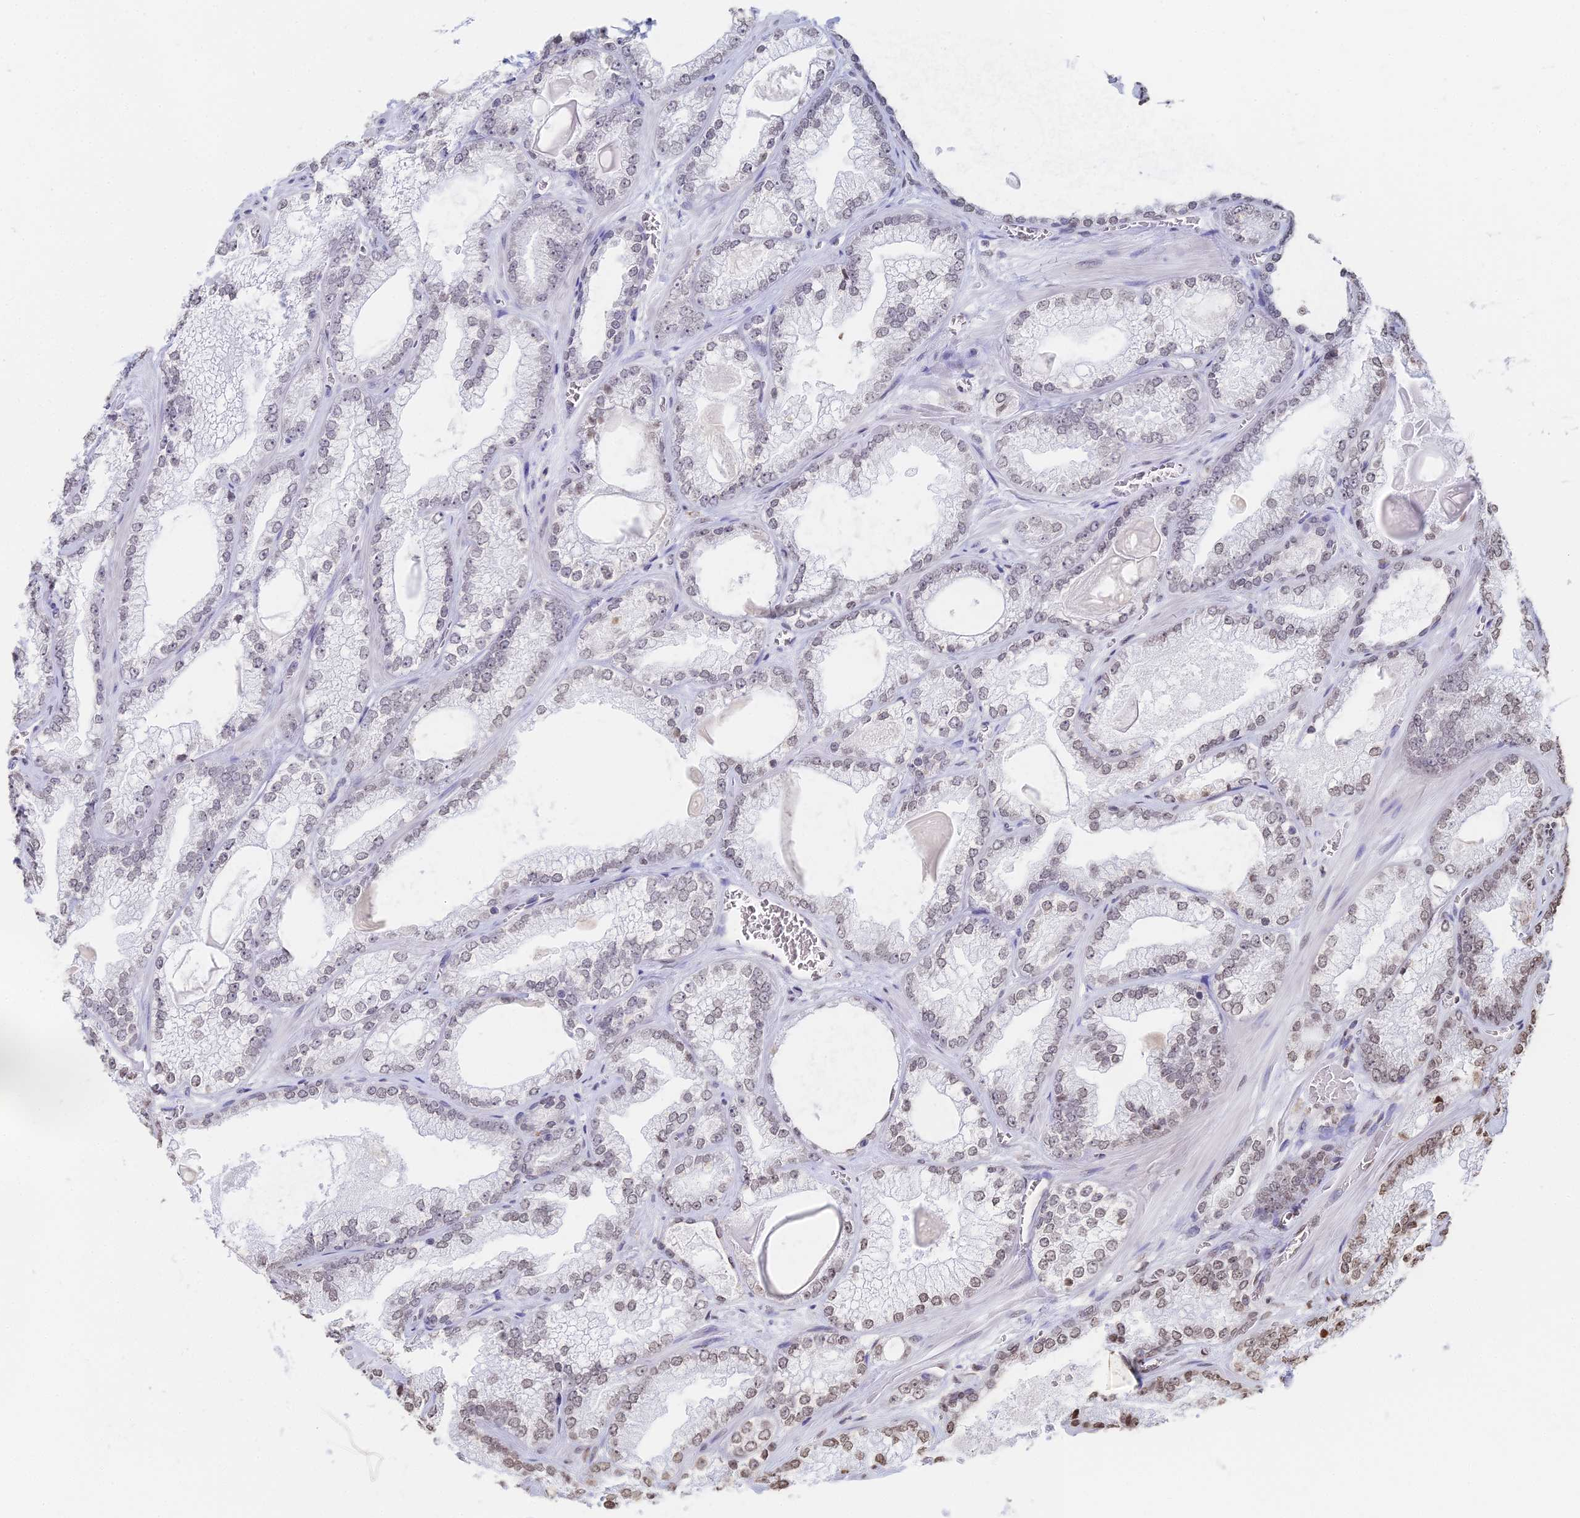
{"staining": {"intensity": "negative", "quantity": "none", "location": "none"}, "tissue": "prostate cancer", "cell_type": "Tumor cells", "image_type": "cancer", "snomed": [{"axis": "morphology", "description": "Adenocarcinoma, Low grade"}, {"axis": "topography", "description": "Prostate"}], "caption": "The photomicrograph reveals no staining of tumor cells in prostate adenocarcinoma (low-grade). (Stains: DAB (3,3'-diaminobenzidine) immunohistochemistry with hematoxylin counter stain, Microscopy: brightfield microscopy at high magnification).", "gene": "GBP3", "patient": {"sex": "male", "age": 57}}